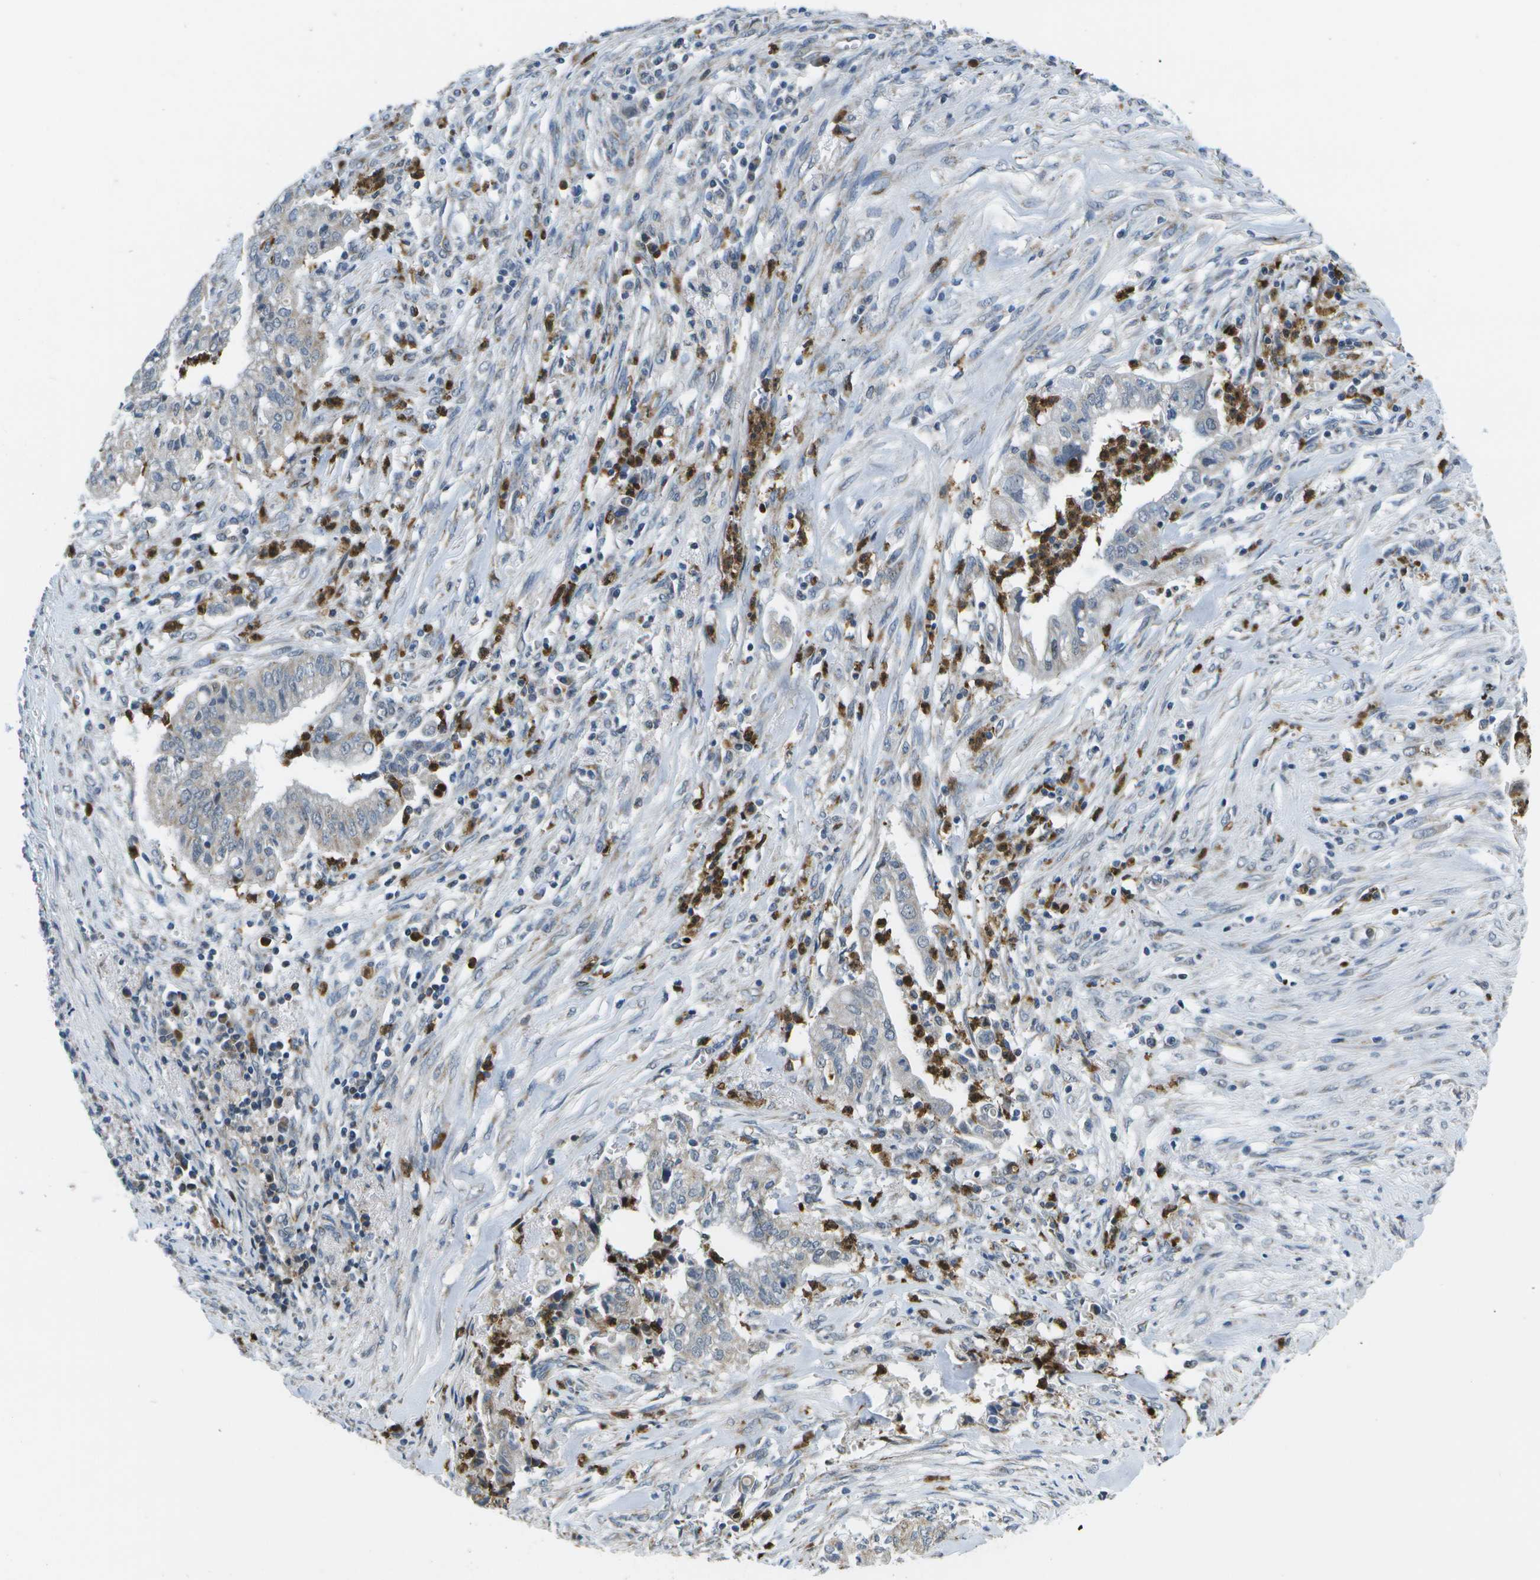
{"staining": {"intensity": "negative", "quantity": "none", "location": "none"}, "tissue": "cervical cancer", "cell_type": "Tumor cells", "image_type": "cancer", "snomed": [{"axis": "morphology", "description": "Adenocarcinoma, NOS"}, {"axis": "topography", "description": "Cervix"}], "caption": "DAB (3,3'-diaminobenzidine) immunohistochemical staining of human cervical cancer shows no significant staining in tumor cells.", "gene": "GALNT15", "patient": {"sex": "female", "age": 44}}